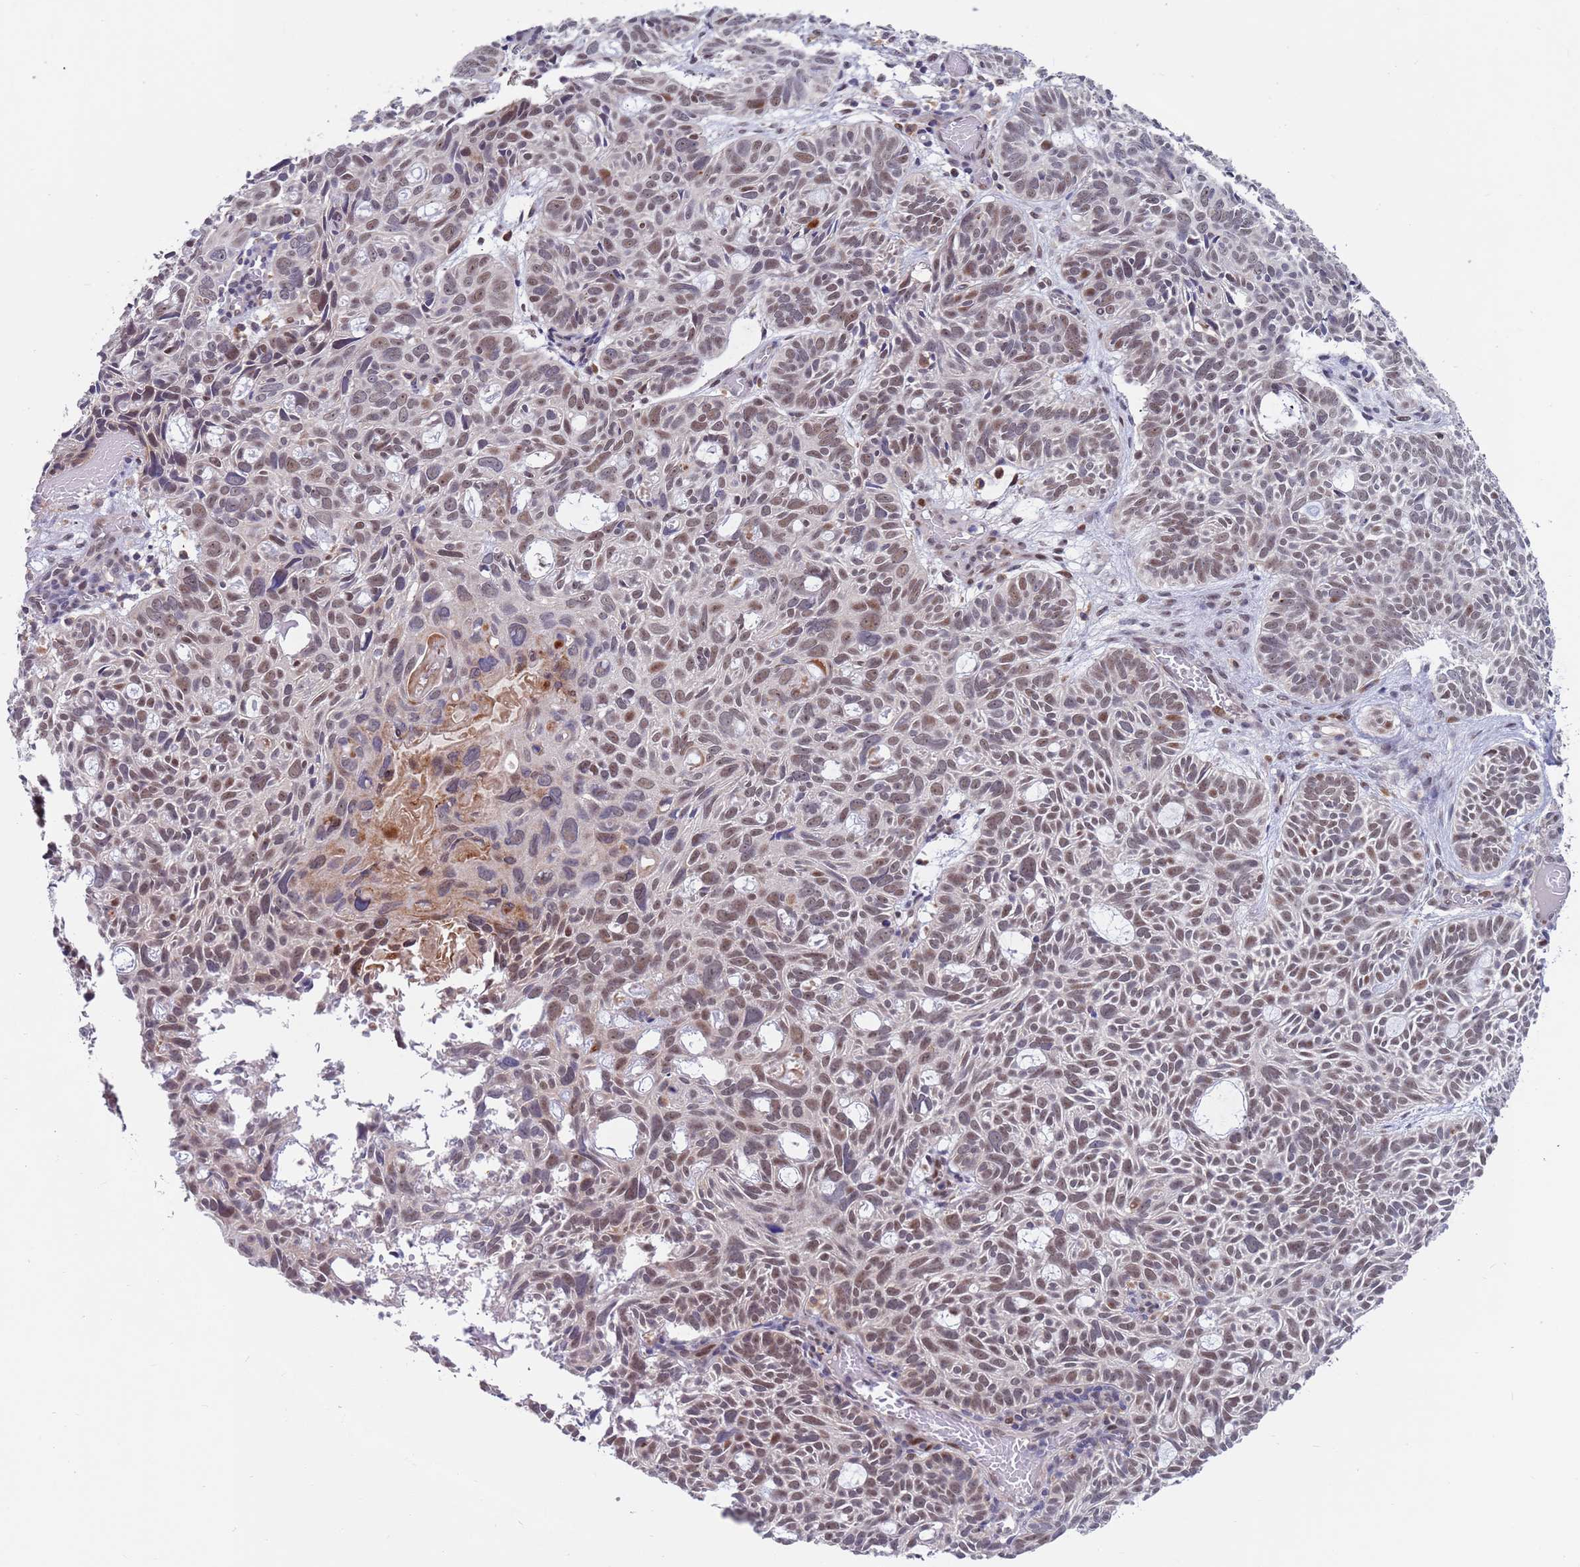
{"staining": {"intensity": "moderate", "quantity": ">75%", "location": "nuclear"}, "tissue": "skin cancer", "cell_type": "Tumor cells", "image_type": "cancer", "snomed": [{"axis": "morphology", "description": "Basal cell carcinoma"}, {"axis": "topography", "description": "Skin"}], "caption": "Basal cell carcinoma (skin) was stained to show a protein in brown. There is medium levels of moderate nuclear expression in approximately >75% of tumor cells.", "gene": "FBXO27", "patient": {"sex": "male", "age": 69}}